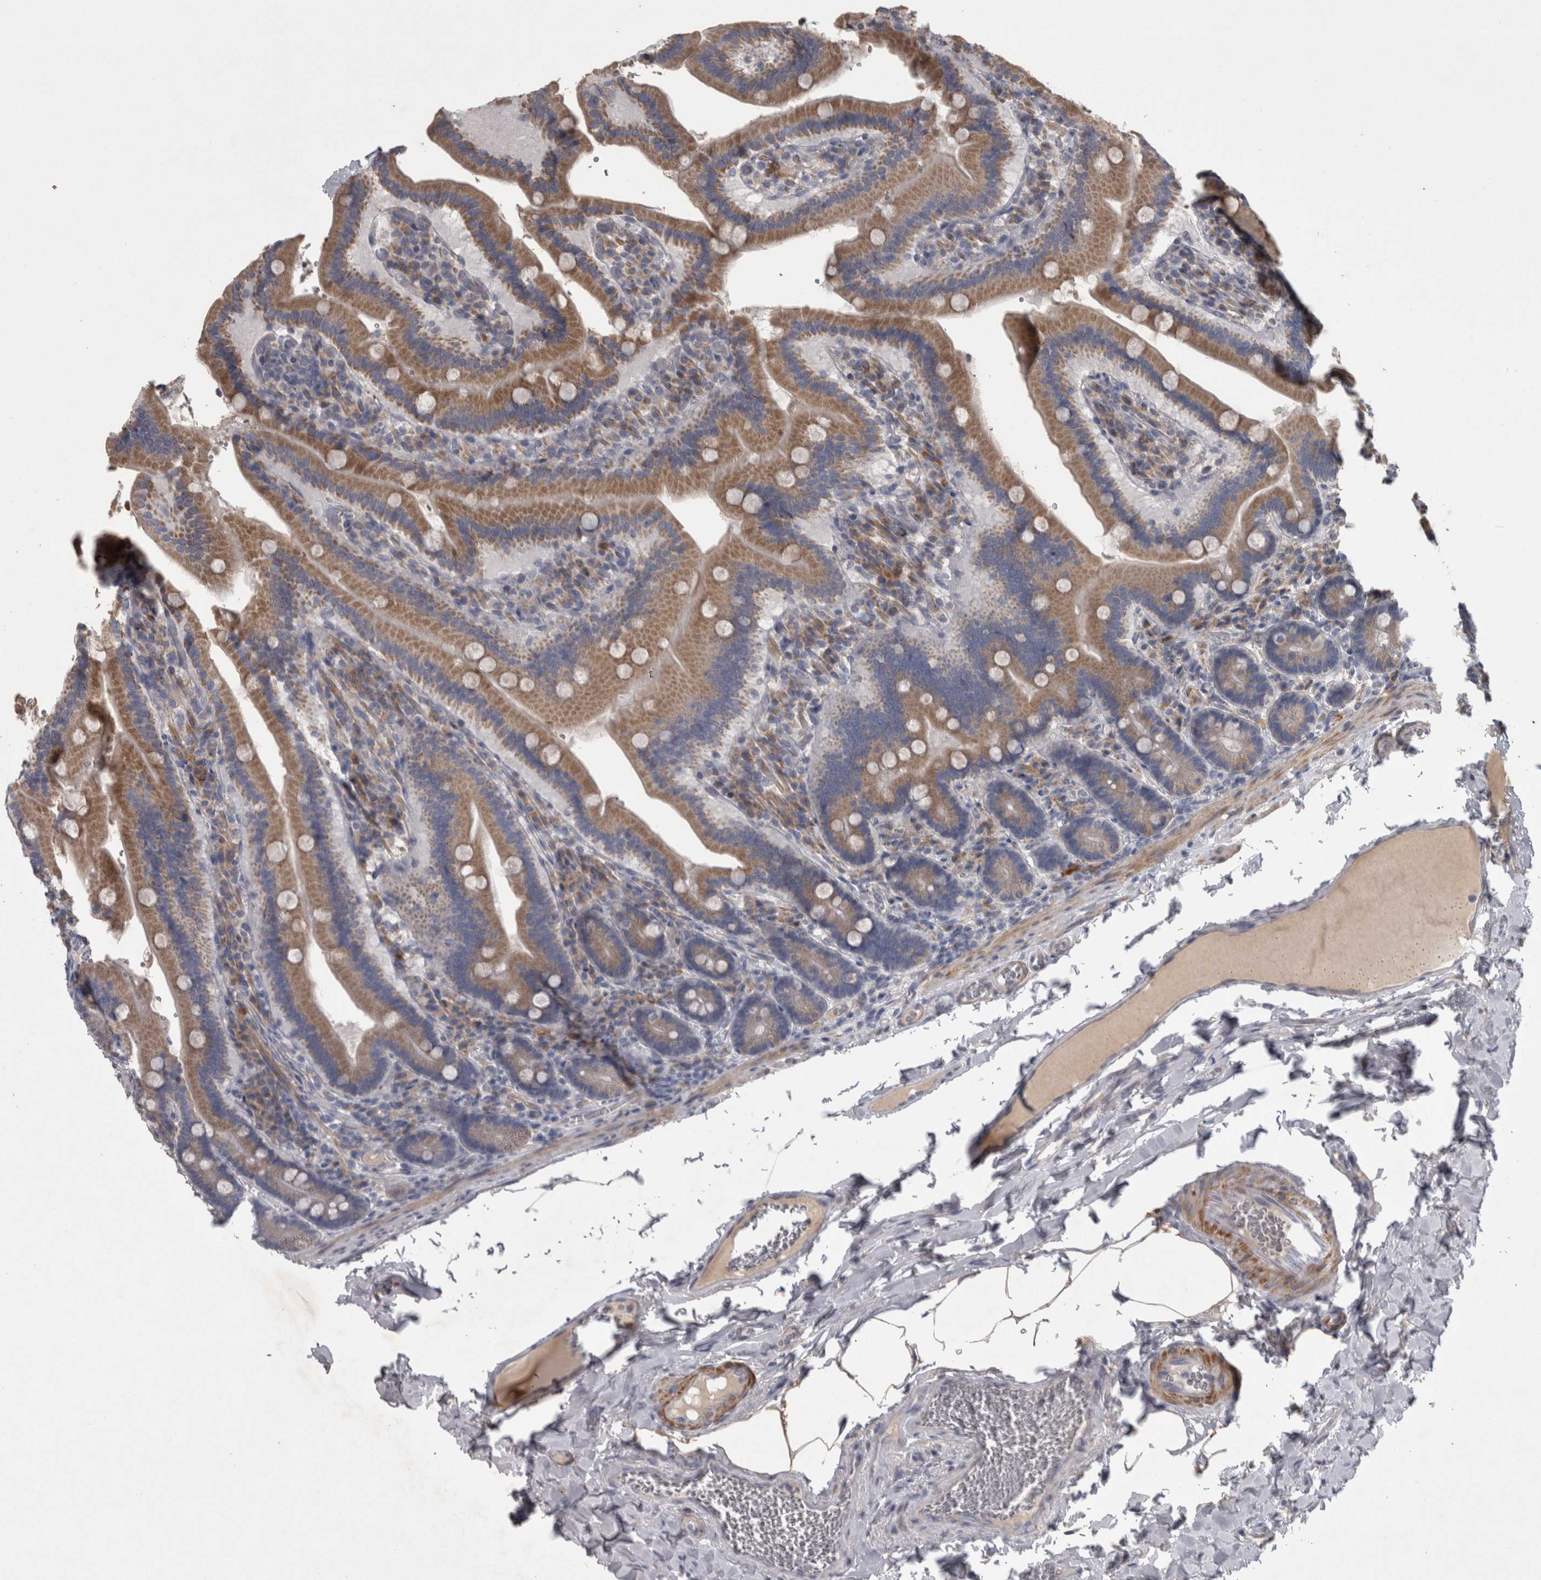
{"staining": {"intensity": "moderate", "quantity": ">75%", "location": "cytoplasmic/membranous"}, "tissue": "duodenum", "cell_type": "Glandular cells", "image_type": "normal", "snomed": [{"axis": "morphology", "description": "Normal tissue, NOS"}, {"axis": "topography", "description": "Duodenum"}], "caption": "Duodenum stained with immunohistochemistry (IHC) exhibits moderate cytoplasmic/membranous positivity in about >75% of glandular cells.", "gene": "DBT", "patient": {"sex": "female", "age": 62}}